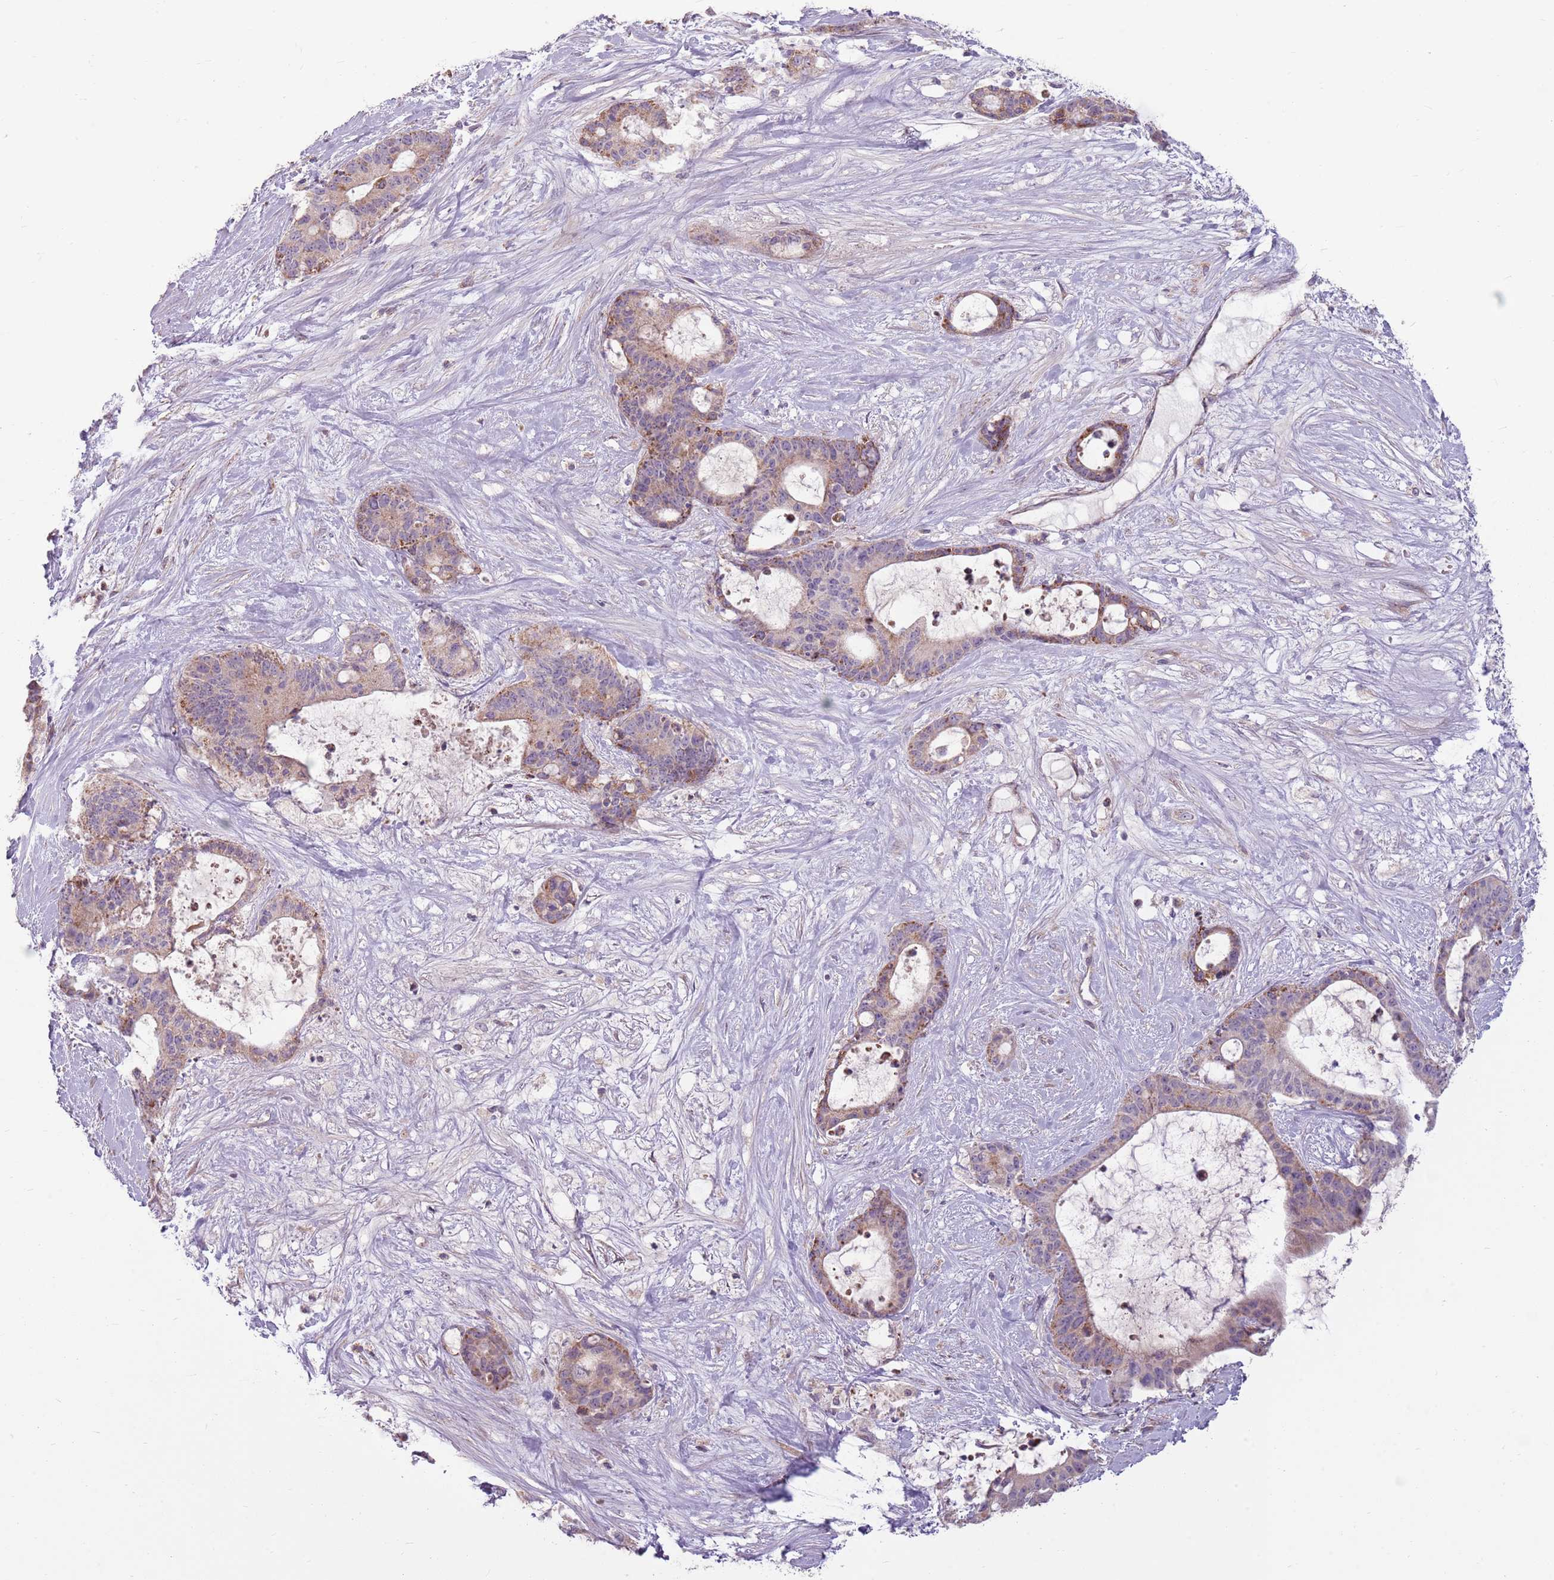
{"staining": {"intensity": "moderate", "quantity": ">75%", "location": "cytoplasmic/membranous"}, "tissue": "liver cancer", "cell_type": "Tumor cells", "image_type": "cancer", "snomed": [{"axis": "morphology", "description": "Normal tissue, NOS"}, {"axis": "morphology", "description": "Cholangiocarcinoma"}, {"axis": "topography", "description": "Liver"}, {"axis": "topography", "description": "Peripheral nerve tissue"}], "caption": "A micrograph of human cholangiocarcinoma (liver) stained for a protein displays moderate cytoplasmic/membranous brown staining in tumor cells.", "gene": "ZNF530", "patient": {"sex": "female", "age": 73}}